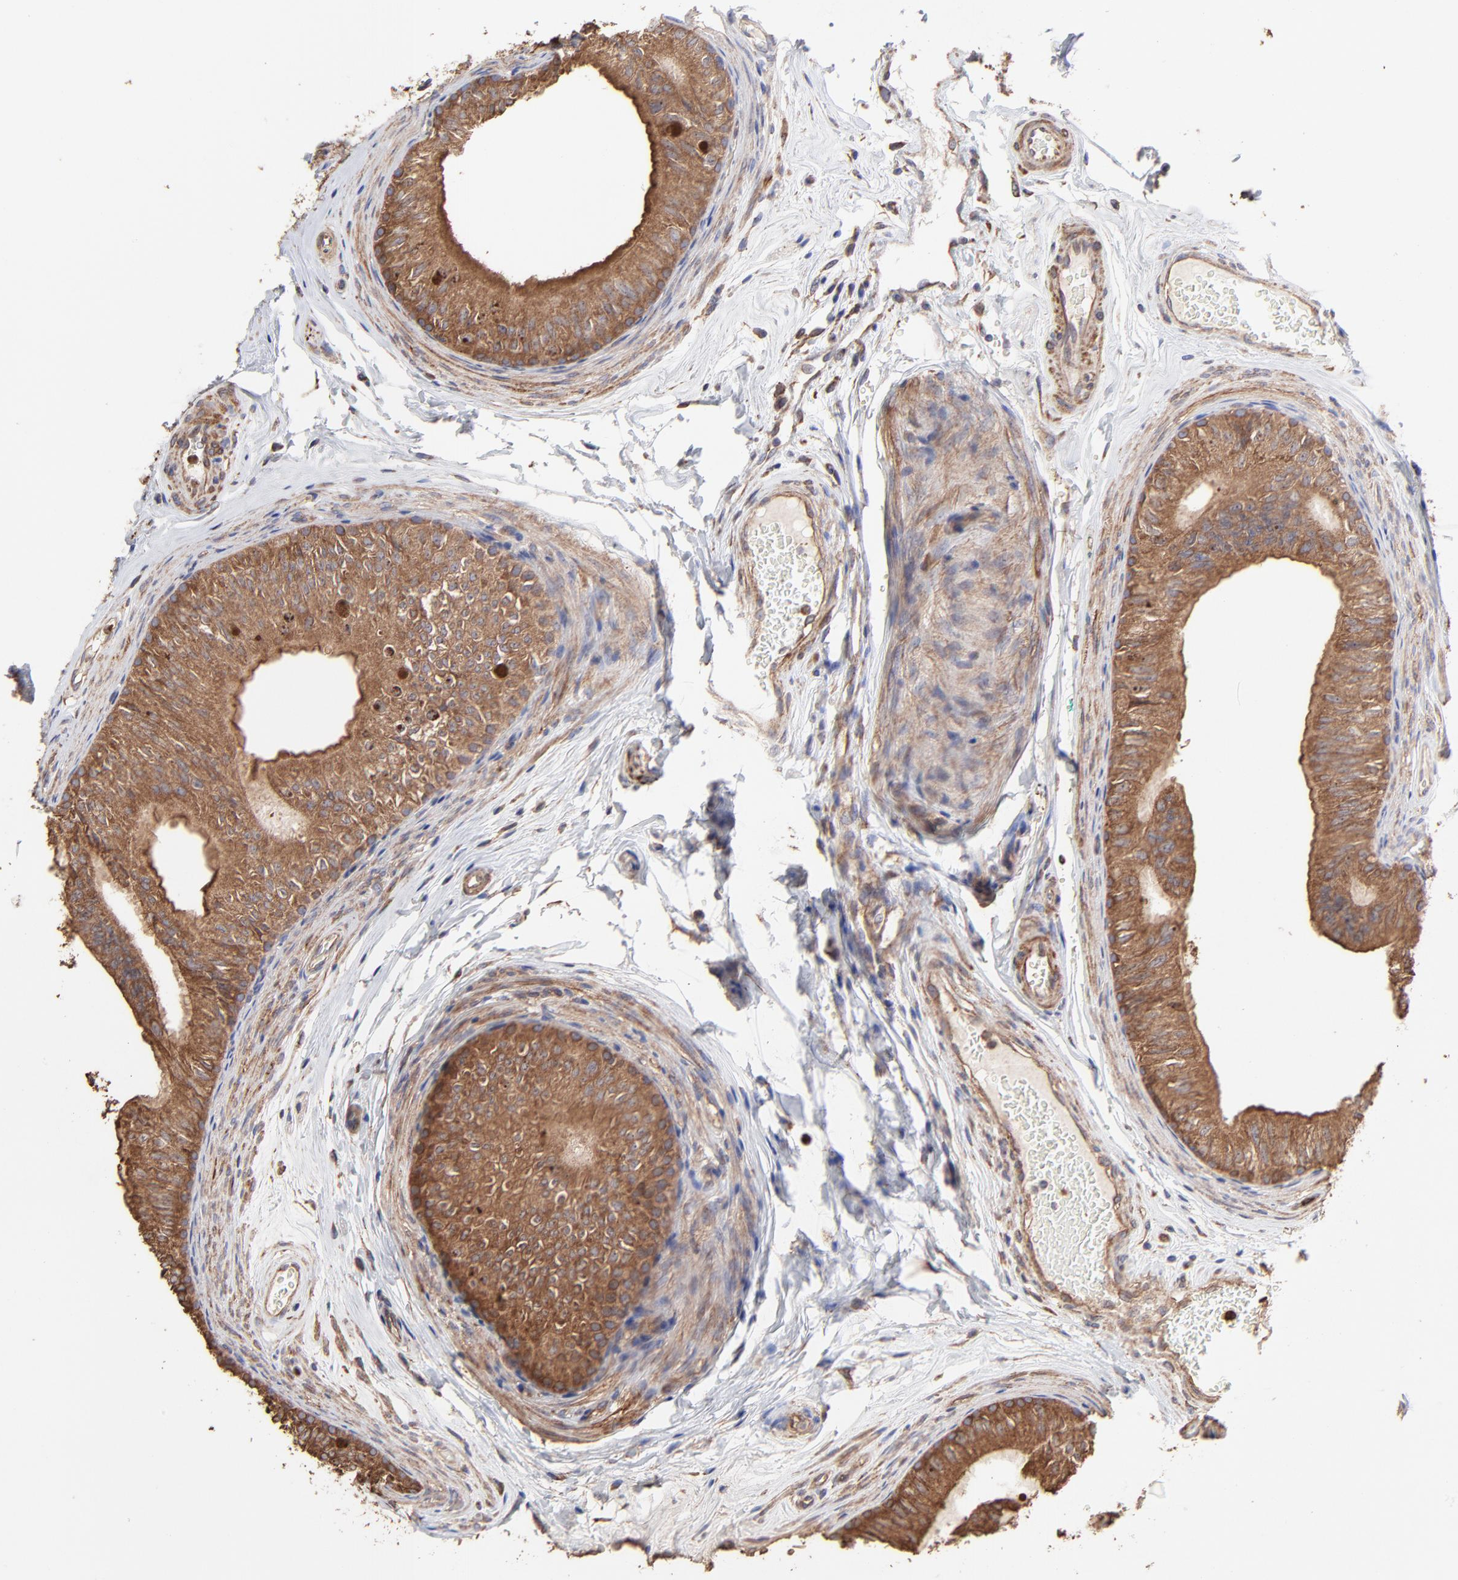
{"staining": {"intensity": "strong", "quantity": ">75%", "location": "cytoplasmic/membranous"}, "tissue": "epididymis", "cell_type": "Glandular cells", "image_type": "normal", "snomed": [{"axis": "morphology", "description": "Normal tissue, NOS"}, {"axis": "topography", "description": "Testis"}, {"axis": "topography", "description": "Epididymis"}], "caption": "An image of epididymis stained for a protein demonstrates strong cytoplasmic/membranous brown staining in glandular cells. (Stains: DAB in brown, nuclei in blue, Microscopy: brightfield microscopy at high magnification).", "gene": "PFKM", "patient": {"sex": "male", "age": 36}}